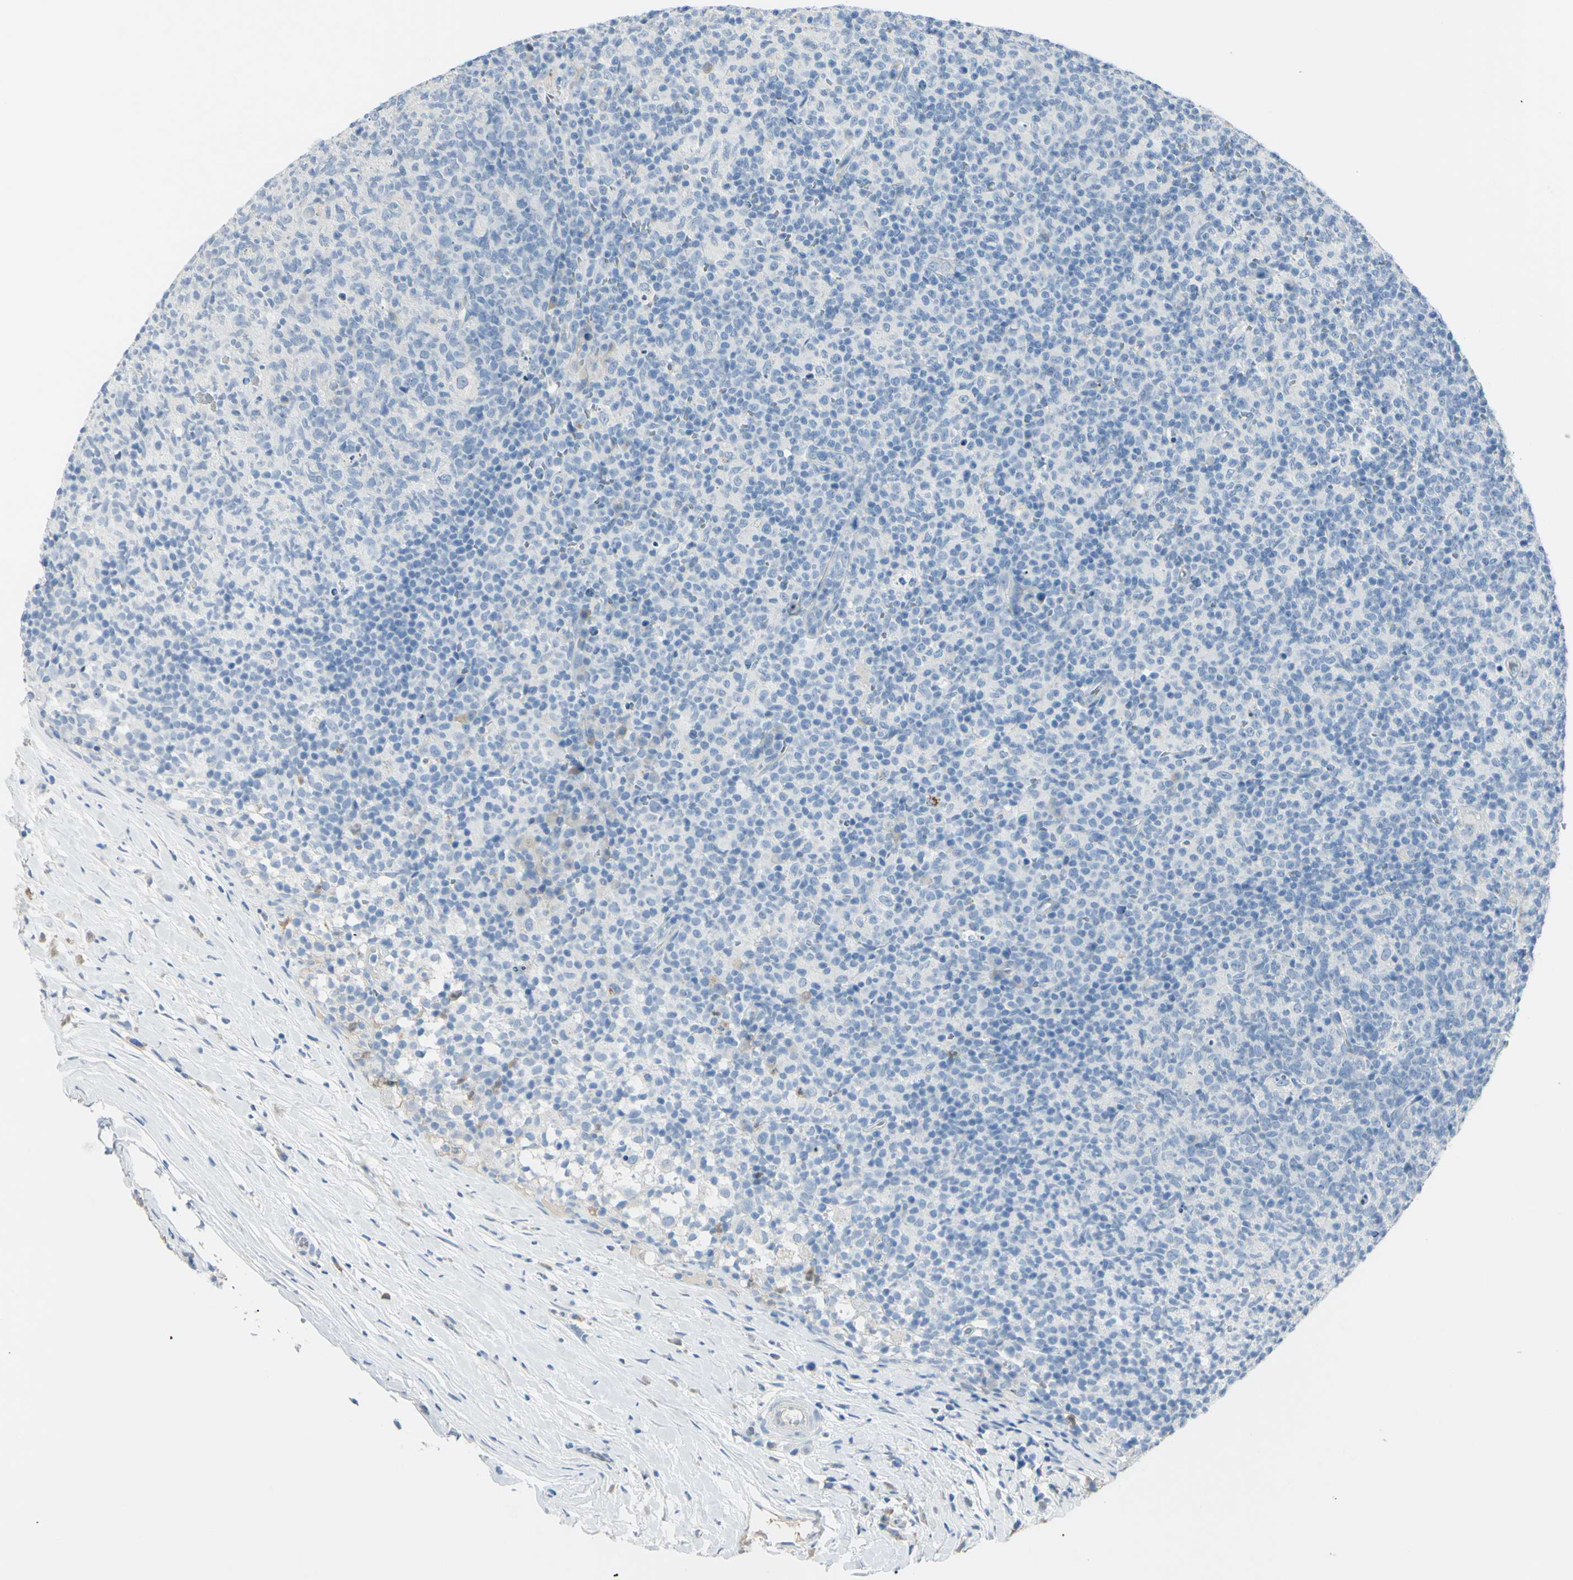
{"staining": {"intensity": "negative", "quantity": "none", "location": "none"}, "tissue": "lymph node", "cell_type": "Germinal center cells", "image_type": "normal", "snomed": [{"axis": "morphology", "description": "Normal tissue, NOS"}, {"axis": "morphology", "description": "Inflammation, NOS"}, {"axis": "topography", "description": "Lymph node"}], "caption": "An IHC photomicrograph of benign lymph node is shown. There is no staining in germinal center cells of lymph node.", "gene": "ZNF557", "patient": {"sex": "male", "age": 55}}